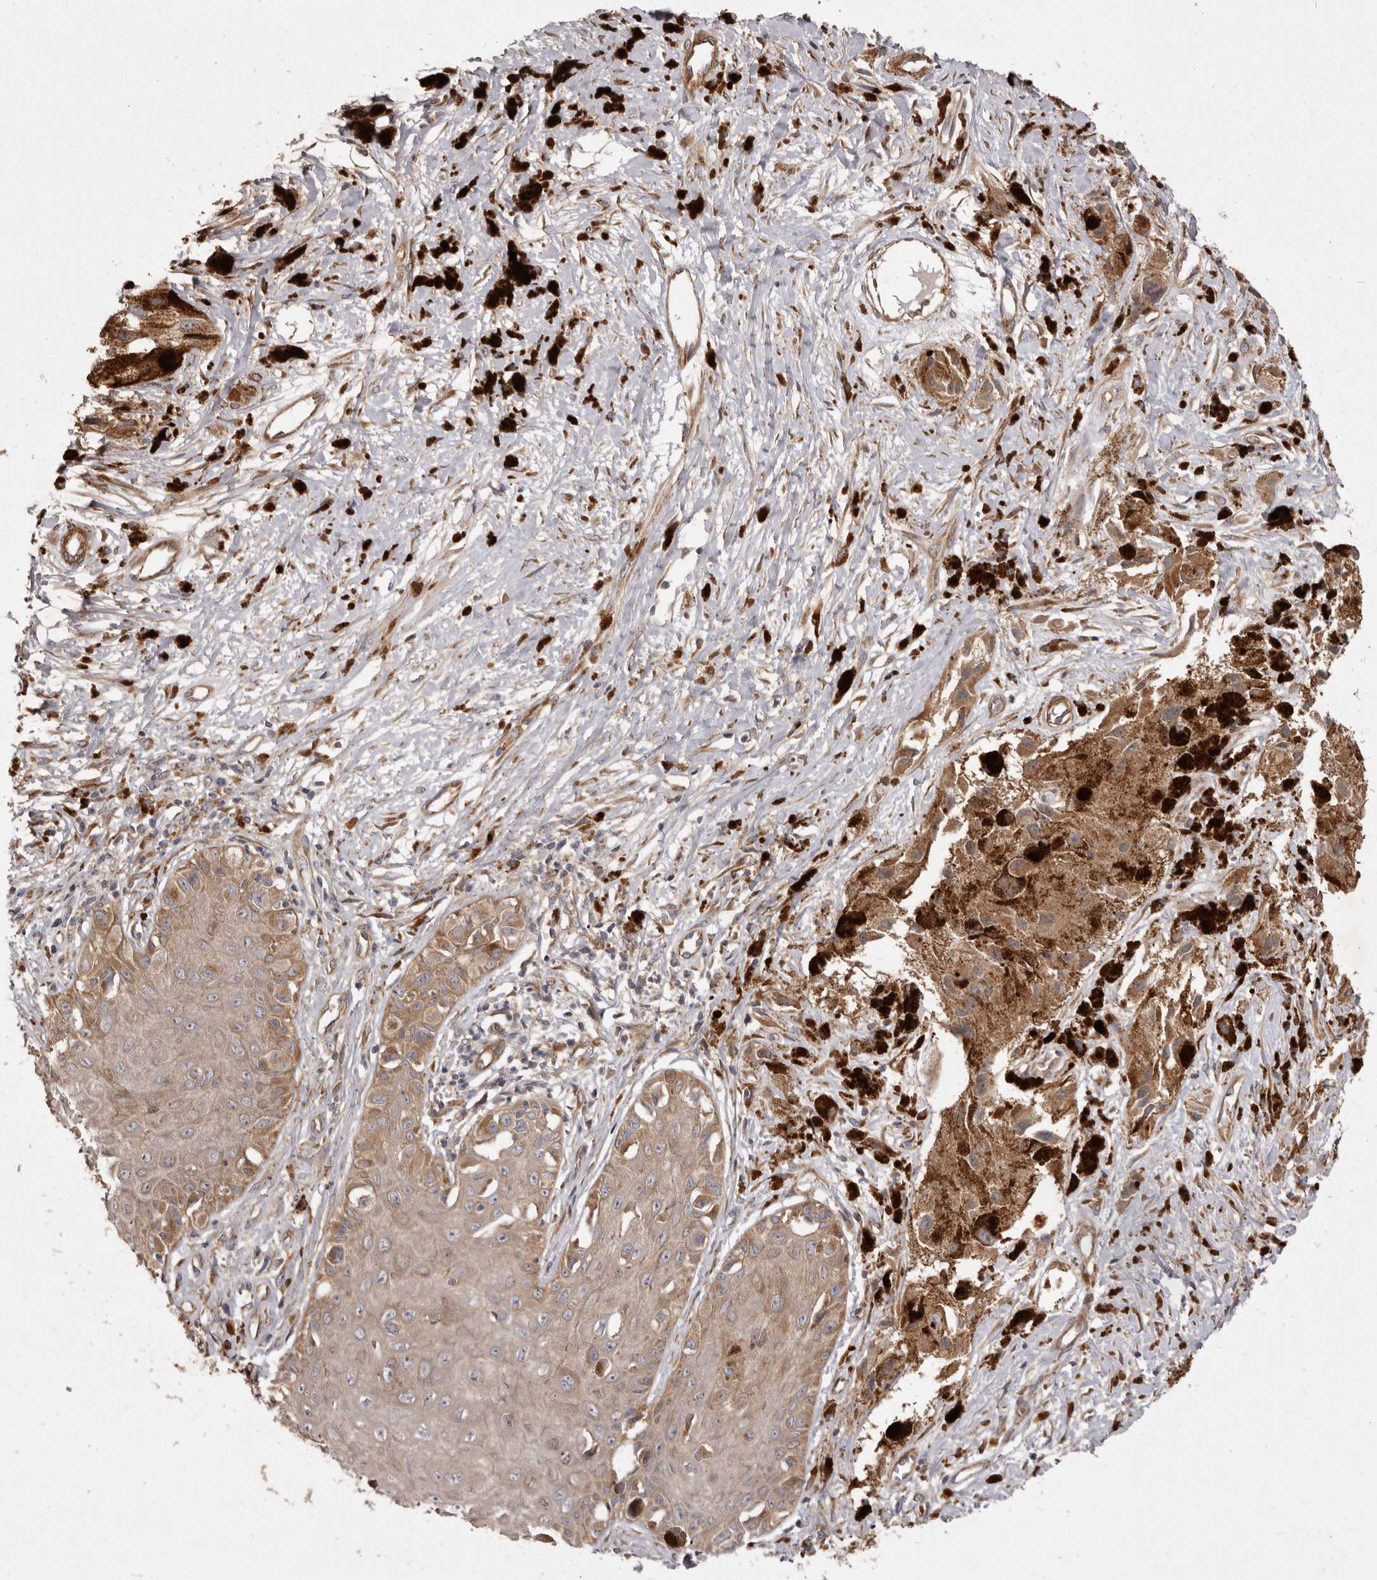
{"staining": {"intensity": "moderate", "quantity": ">75%", "location": "cytoplasmic/membranous"}, "tissue": "melanoma", "cell_type": "Tumor cells", "image_type": "cancer", "snomed": [{"axis": "morphology", "description": "Malignant melanoma, NOS"}, {"axis": "topography", "description": "Skin"}], "caption": "A medium amount of moderate cytoplasmic/membranous staining is seen in about >75% of tumor cells in melanoma tissue. Nuclei are stained in blue.", "gene": "VPS45", "patient": {"sex": "male", "age": 88}}